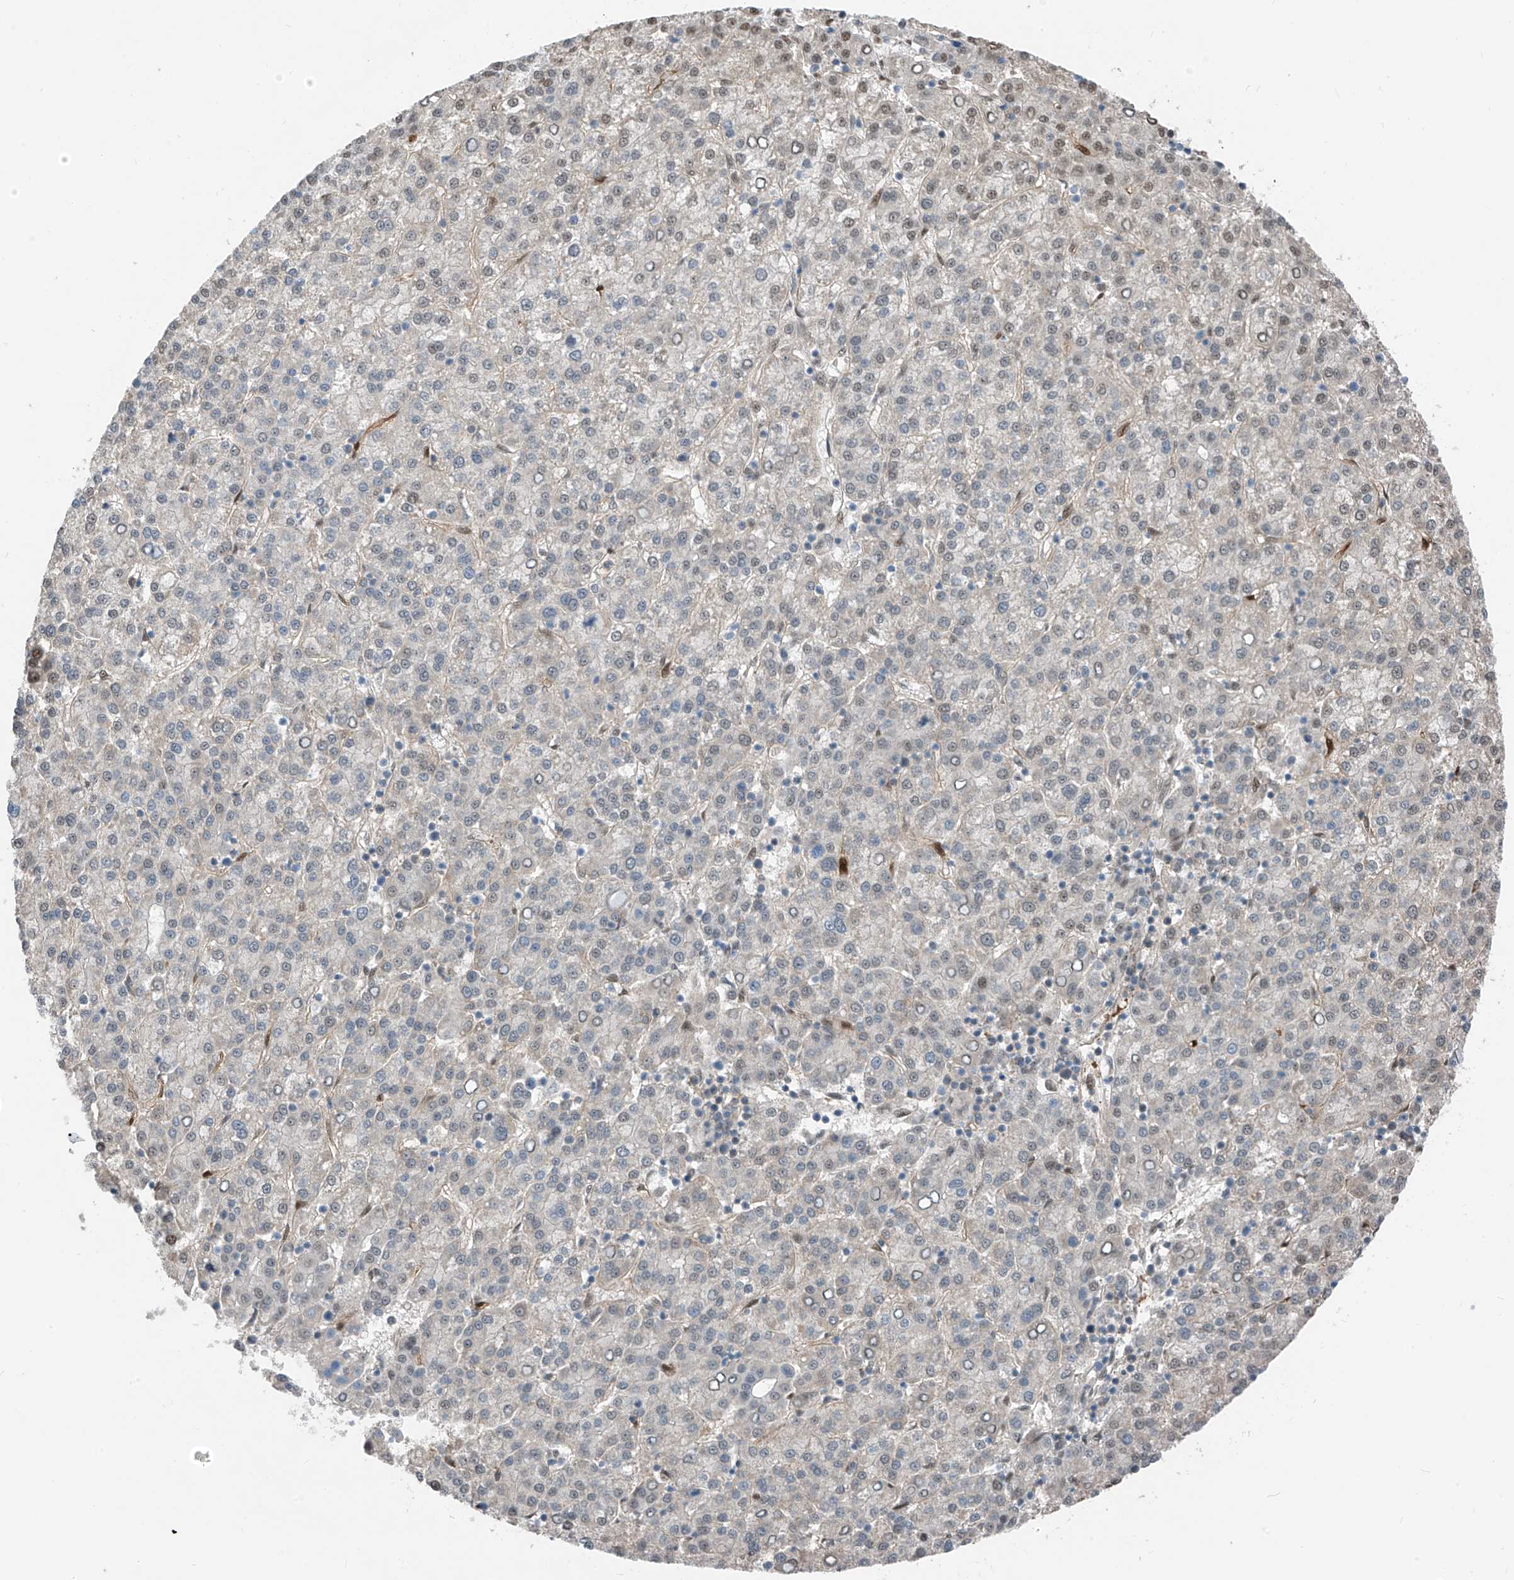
{"staining": {"intensity": "moderate", "quantity": "<25%", "location": "nuclear"}, "tissue": "liver cancer", "cell_type": "Tumor cells", "image_type": "cancer", "snomed": [{"axis": "morphology", "description": "Carcinoma, Hepatocellular, NOS"}, {"axis": "topography", "description": "Liver"}], "caption": "Moderate nuclear protein positivity is present in approximately <25% of tumor cells in liver cancer.", "gene": "RBP7", "patient": {"sex": "female", "age": 58}}